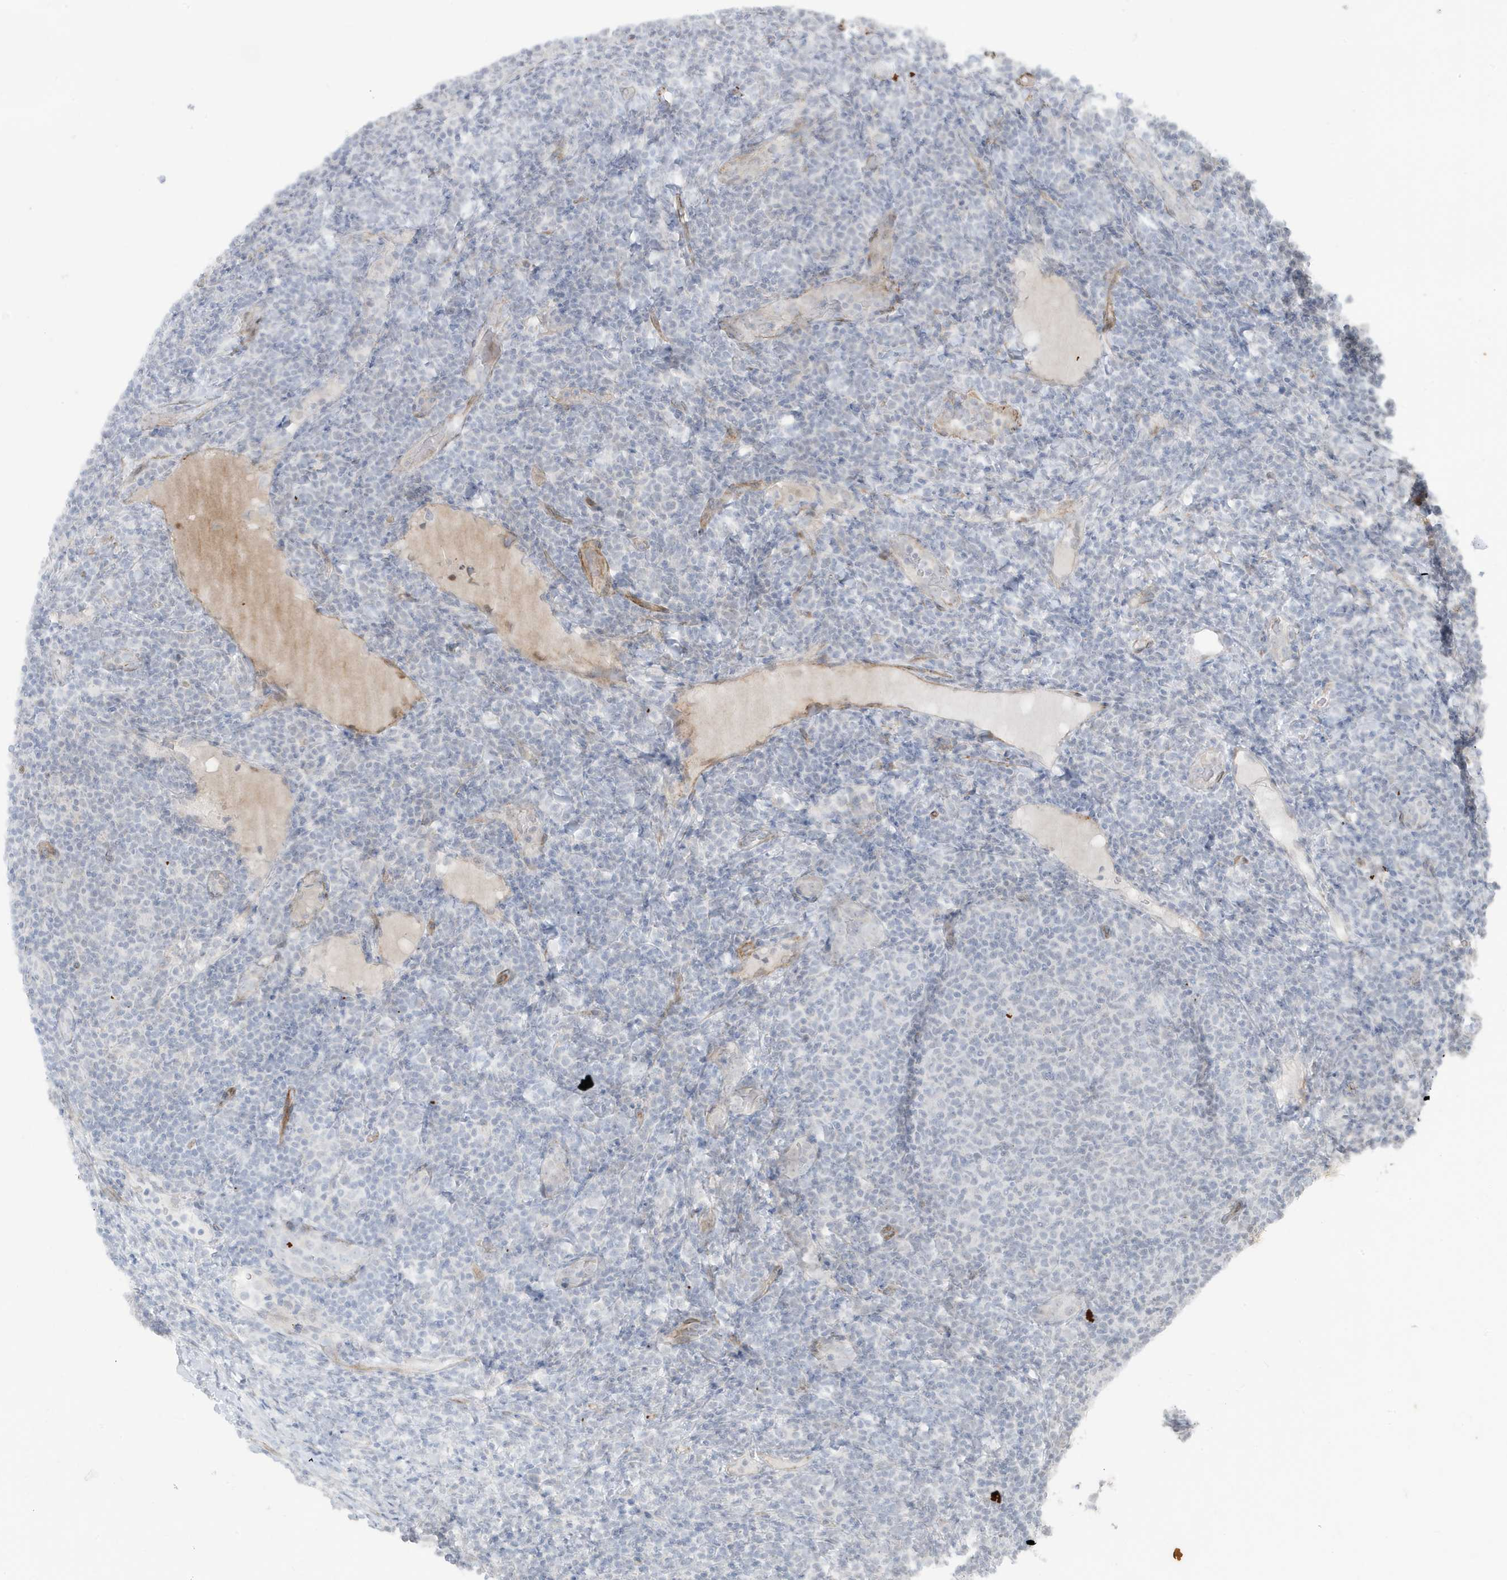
{"staining": {"intensity": "negative", "quantity": "none", "location": "none"}, "tissue": "lymphoma", "cell_type": "Tumor cells", "image_type": "cancer", "snomed": [{"axis": "morphology", "description": "Malignant lymphoma, non-Hodgkin's type, Low grade"}, {"axis": "topography", "description": "Lymph node"}], "caption": "Immunohistochemistry (IHC) micrograph of neoplastic tissue: malignant lymphoma, non-Hodgkin's type (low-grade) stained with DAB displays no significant protein positivity in tumor cells. Nuclei are stained in blue.", "gene": "CHCHD4", "patient": {"sex": "male", "age": 66}}